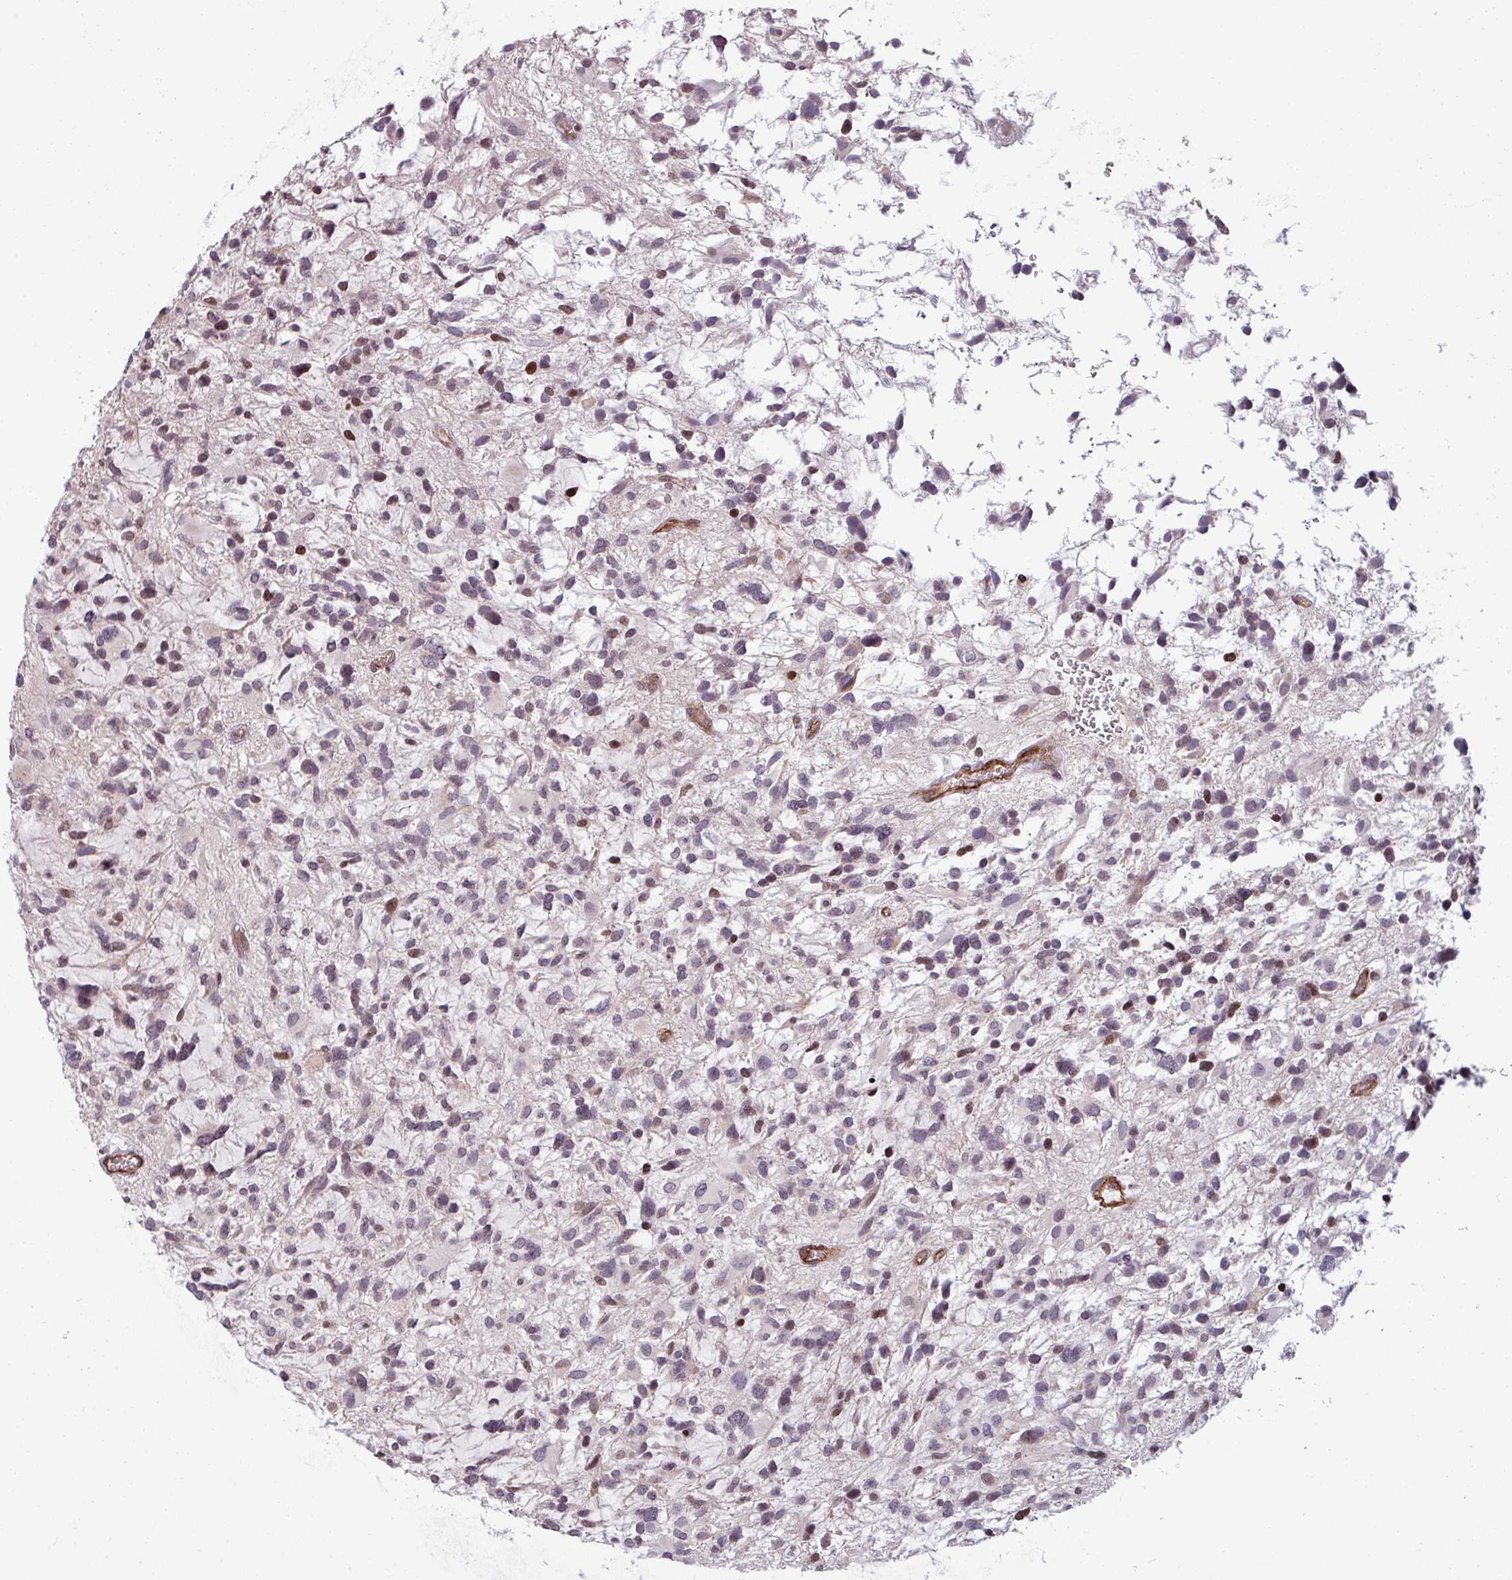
{"staining": {"intensity": "weak", "quantity": "25%-75%", "location": "nuclear"}, "tissue": "glioma", "cell_type": "Tumor cells", "image_type": "cancer", "snomed": [{"axis": "morphology", "description": "Glioma, malignant, High grade"}, {"axis": "topography", "description": "Brain"}], "caption": "DAB (3,3'-diaminobenzidine) immunohistochemical staining of glioma reveals weak nuclear protein expression in about 25%-75% of tumor cells.", "gene": "NCOR1", "patient": {"sex": "female", "age": 11}}